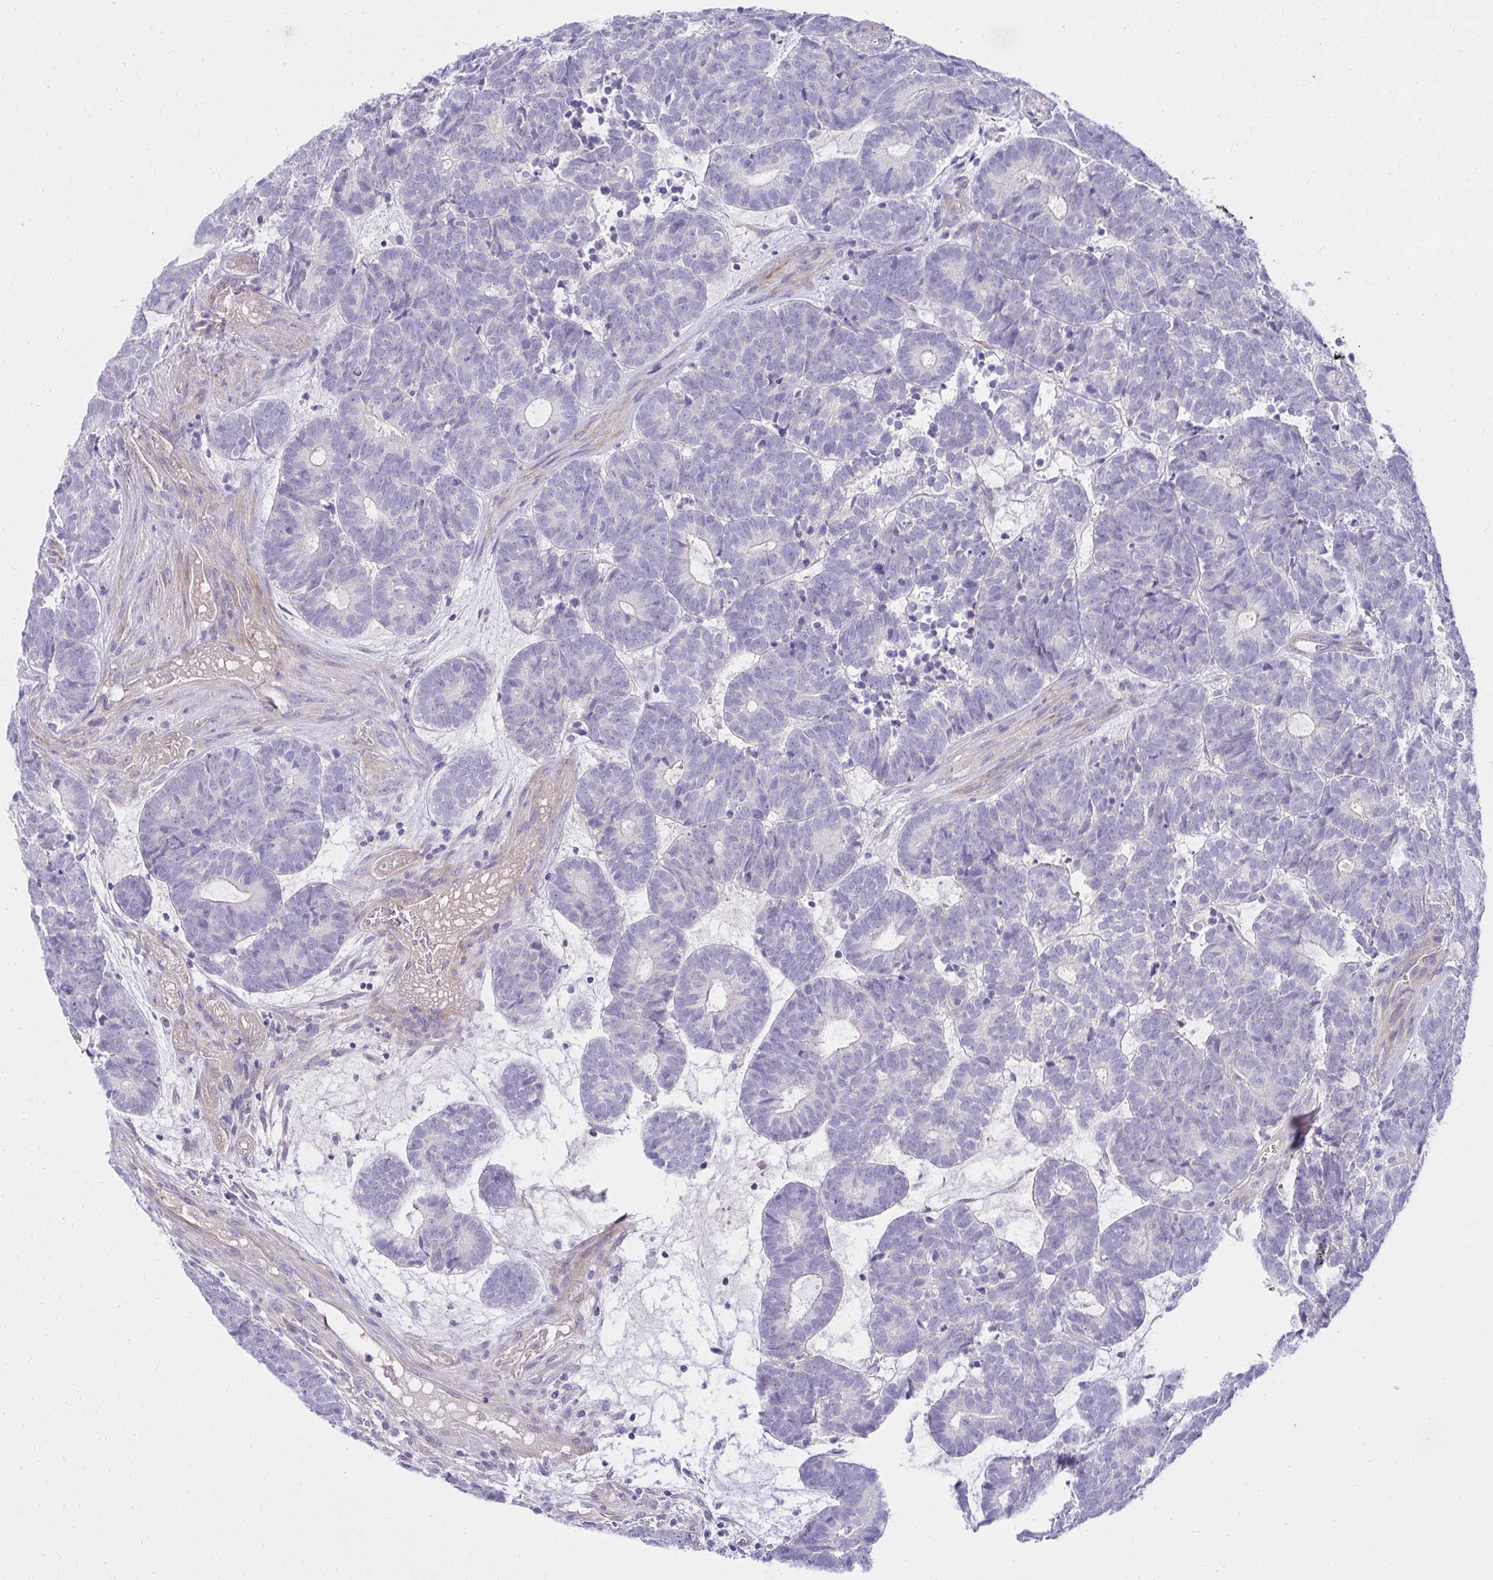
{"staining": {"intensity": "negative", "quantity": "none", "location": "none"}, "tissue": "head and neck cancer", "cell_type": "Tumor cells", "image_type": "cancer", "snomed": [{"axis": "morphology", "description": "Adenocarcinoma, NOS"}, {"axis": "topography", "description": "Head-Neck"}], "caption": "Immunohistochemistry of human head and neck cancer demonstrates no staining in tumor cells. Nuclei are stained in blue.", "gene": "LRRC36", "patient": {"sex": "female", "age": 81}}